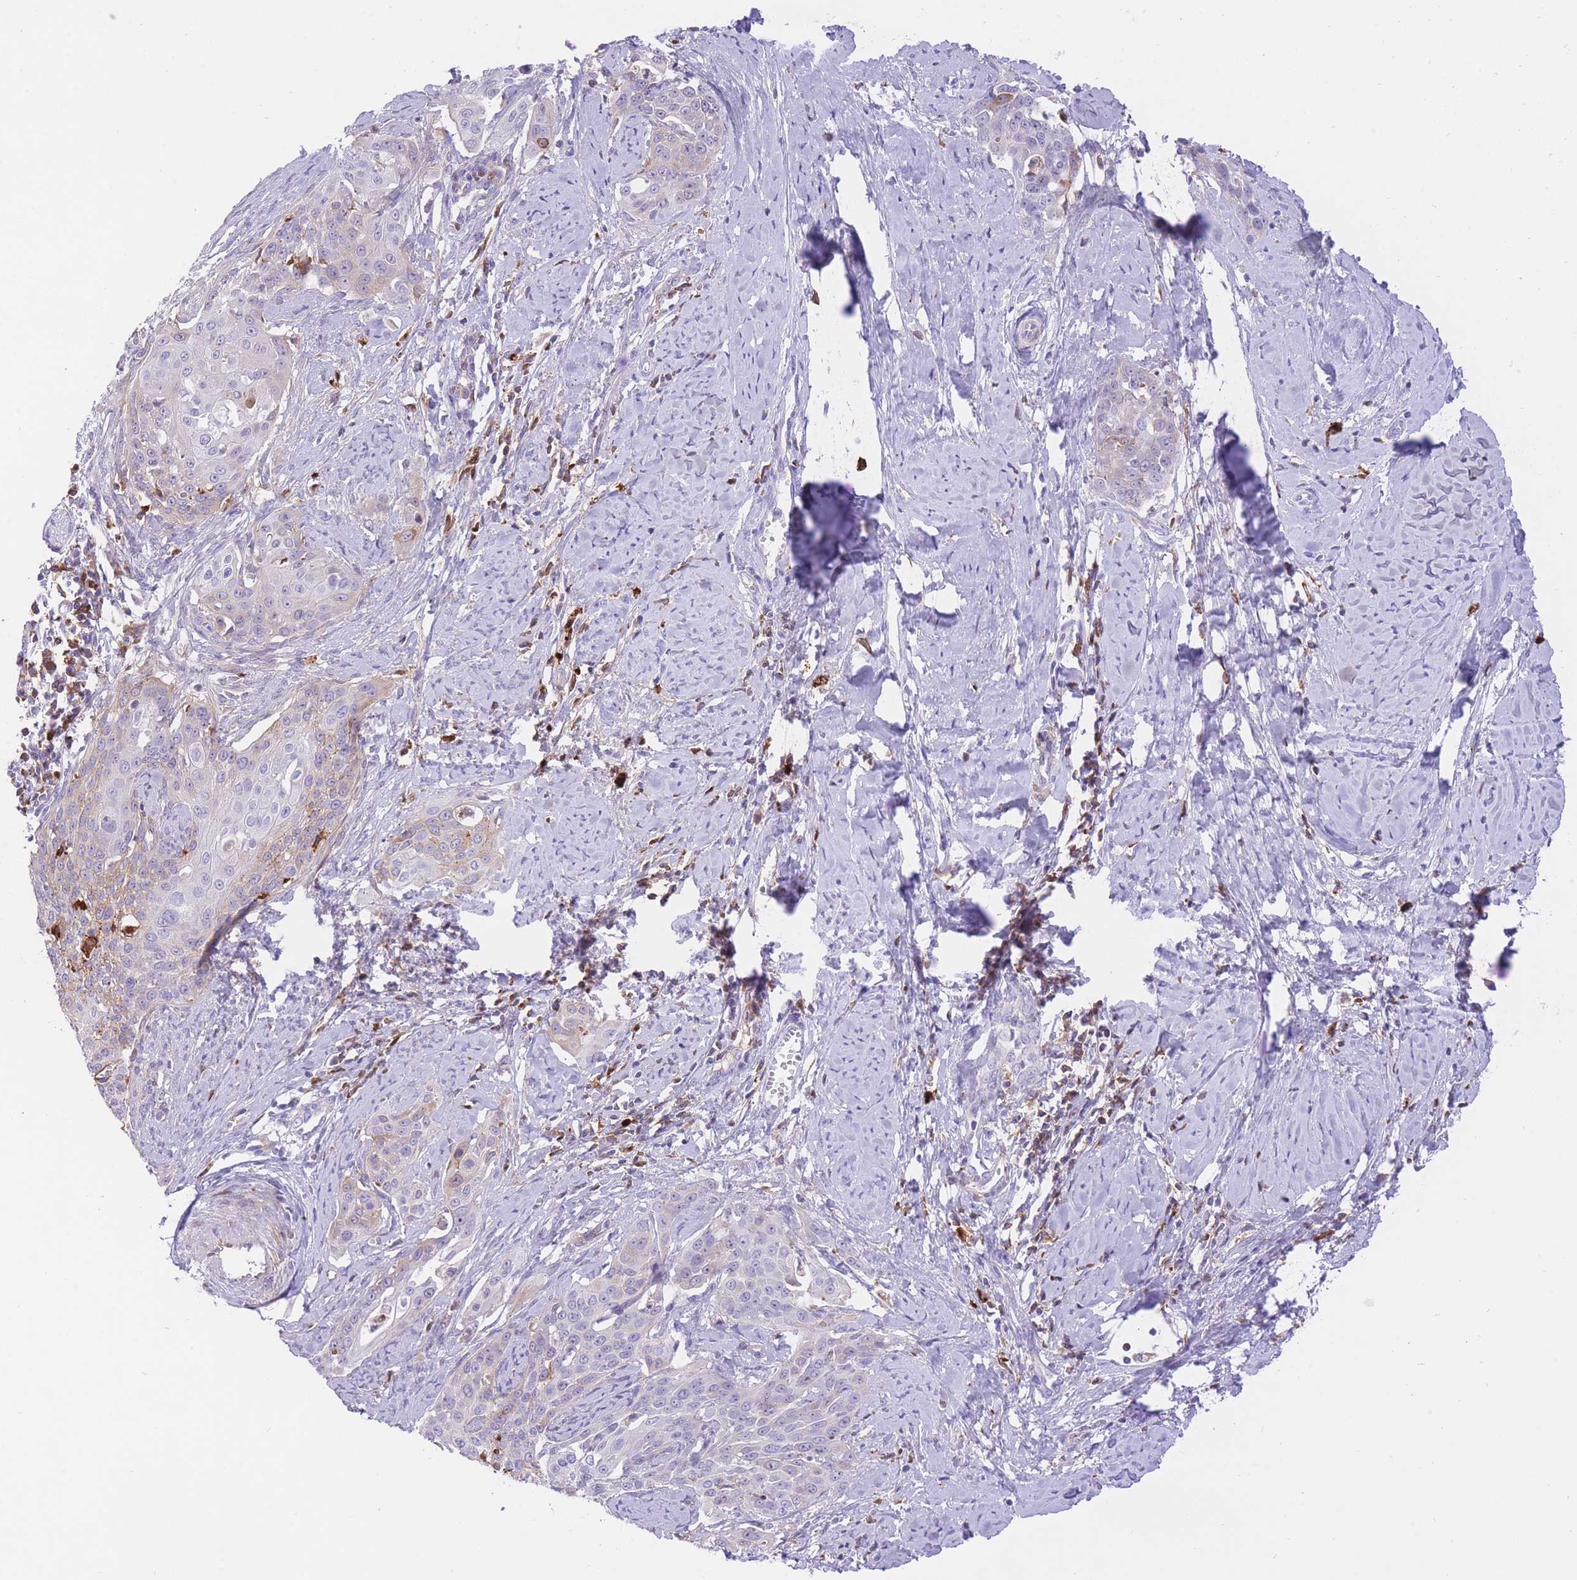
{"staining": {"intensity": "moderate", "quantity": "<25%", "location": "cytoplasmic/membranous"}, "tissue": "cervical cancer", "cell_type": "Tumor cells", "image_type": "cancer", "snomed": [{"axis": "morphology", "description": "Squamous cell carcinoma, NOS"}, {"axis": "topography", "description": "Cervix"}], "caption": "This histopathology image reveals immunohistochemistry staining of human squamous cell carcinoma (cervical), with low moderate cytoplasmic/membranous staining in about <25% of tumor cells.", "gene": "HRG", "patient": {"sex": "female", "age": 44}}